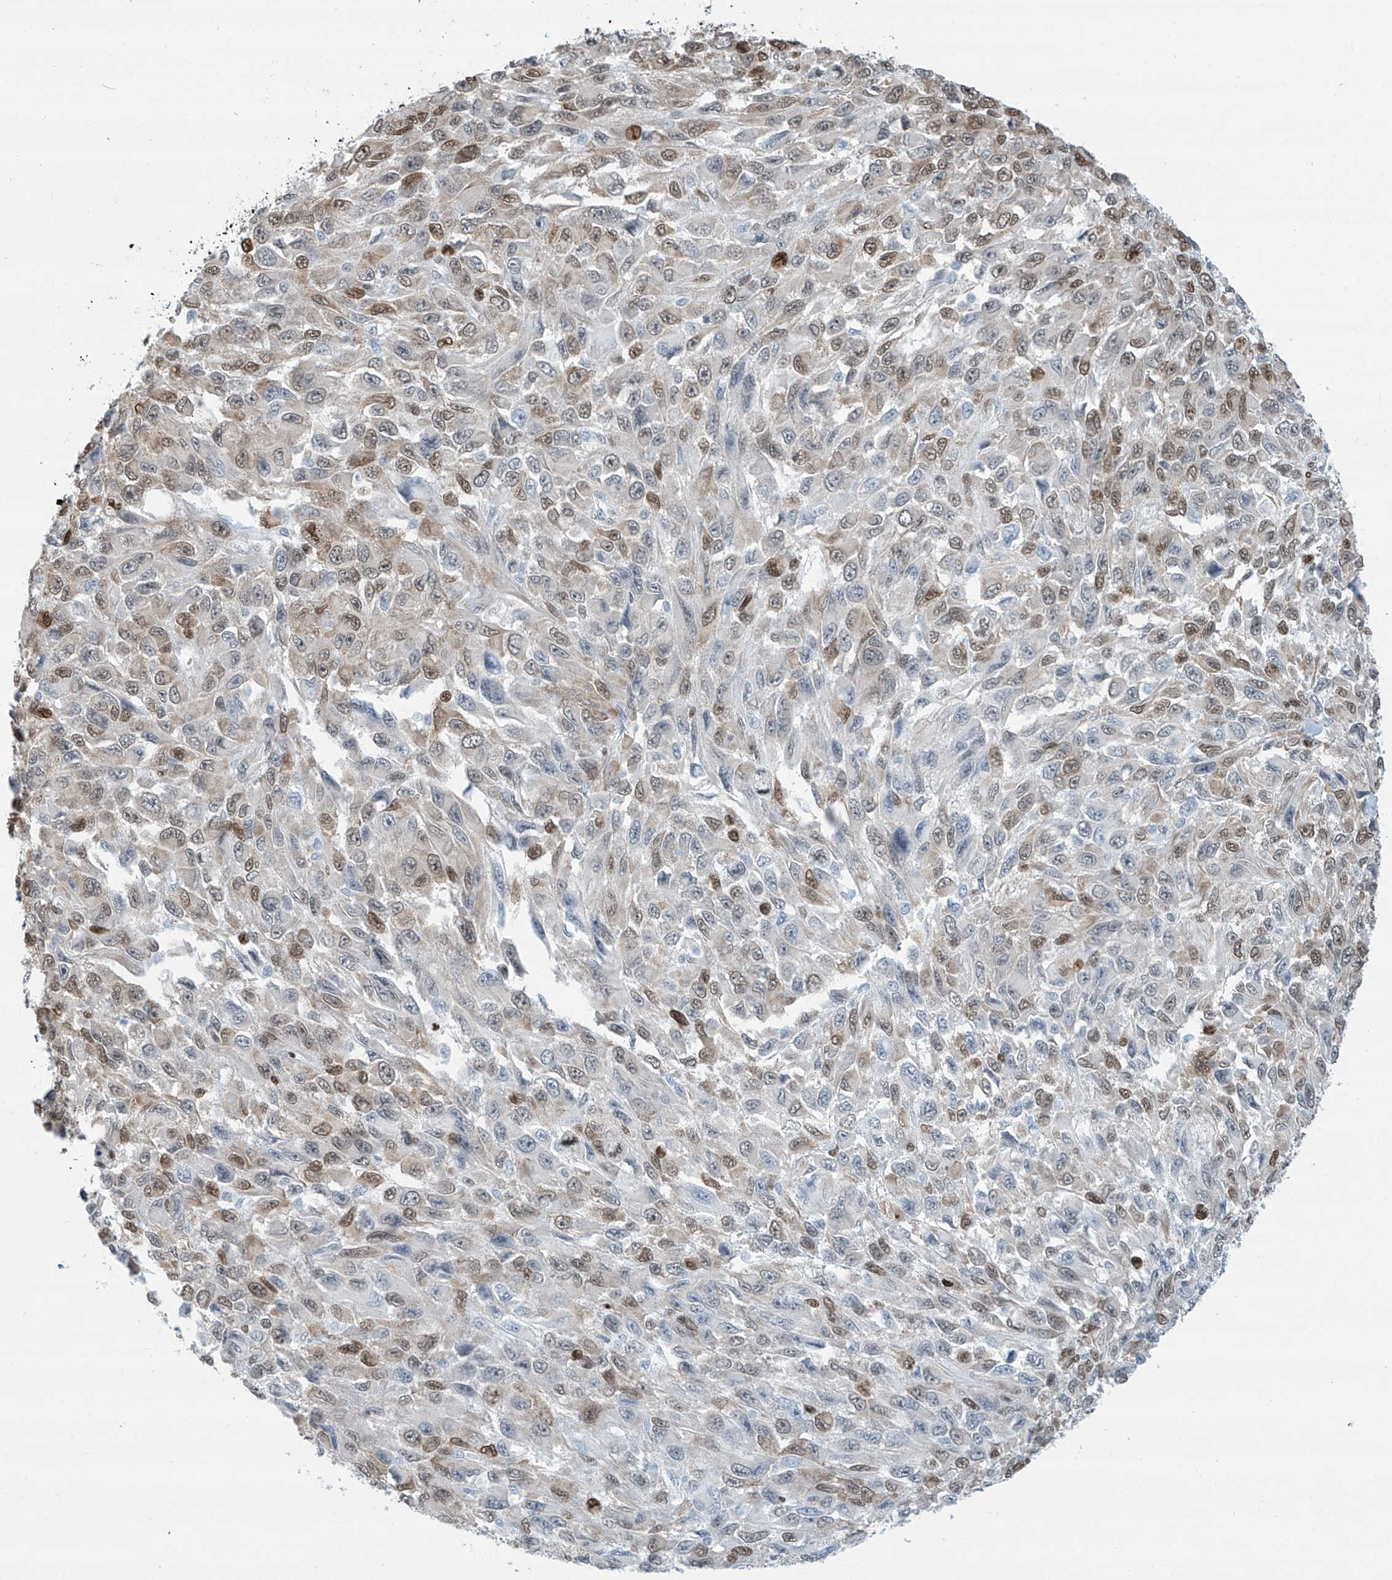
{"staining": {"intensity": "moderate", "quantity": "25%-75%", "location": "nuclear"}, "tissue": "melanoma", "cell_type": "Tumor cells", "image_type": "cancer", "snomed": [{"axis": "morphology", "description": "Malignant melanoma, NOS"}, {"axis": "topography", "description": "Skin"}], "caption": "Human melanoma stained for a protein (brown) exhibits moderate nuclear positive expression in approximately 25%-75% of tumor cells.", "gene": "SARNP", "patient": {"sex": "female", "age": 96}}